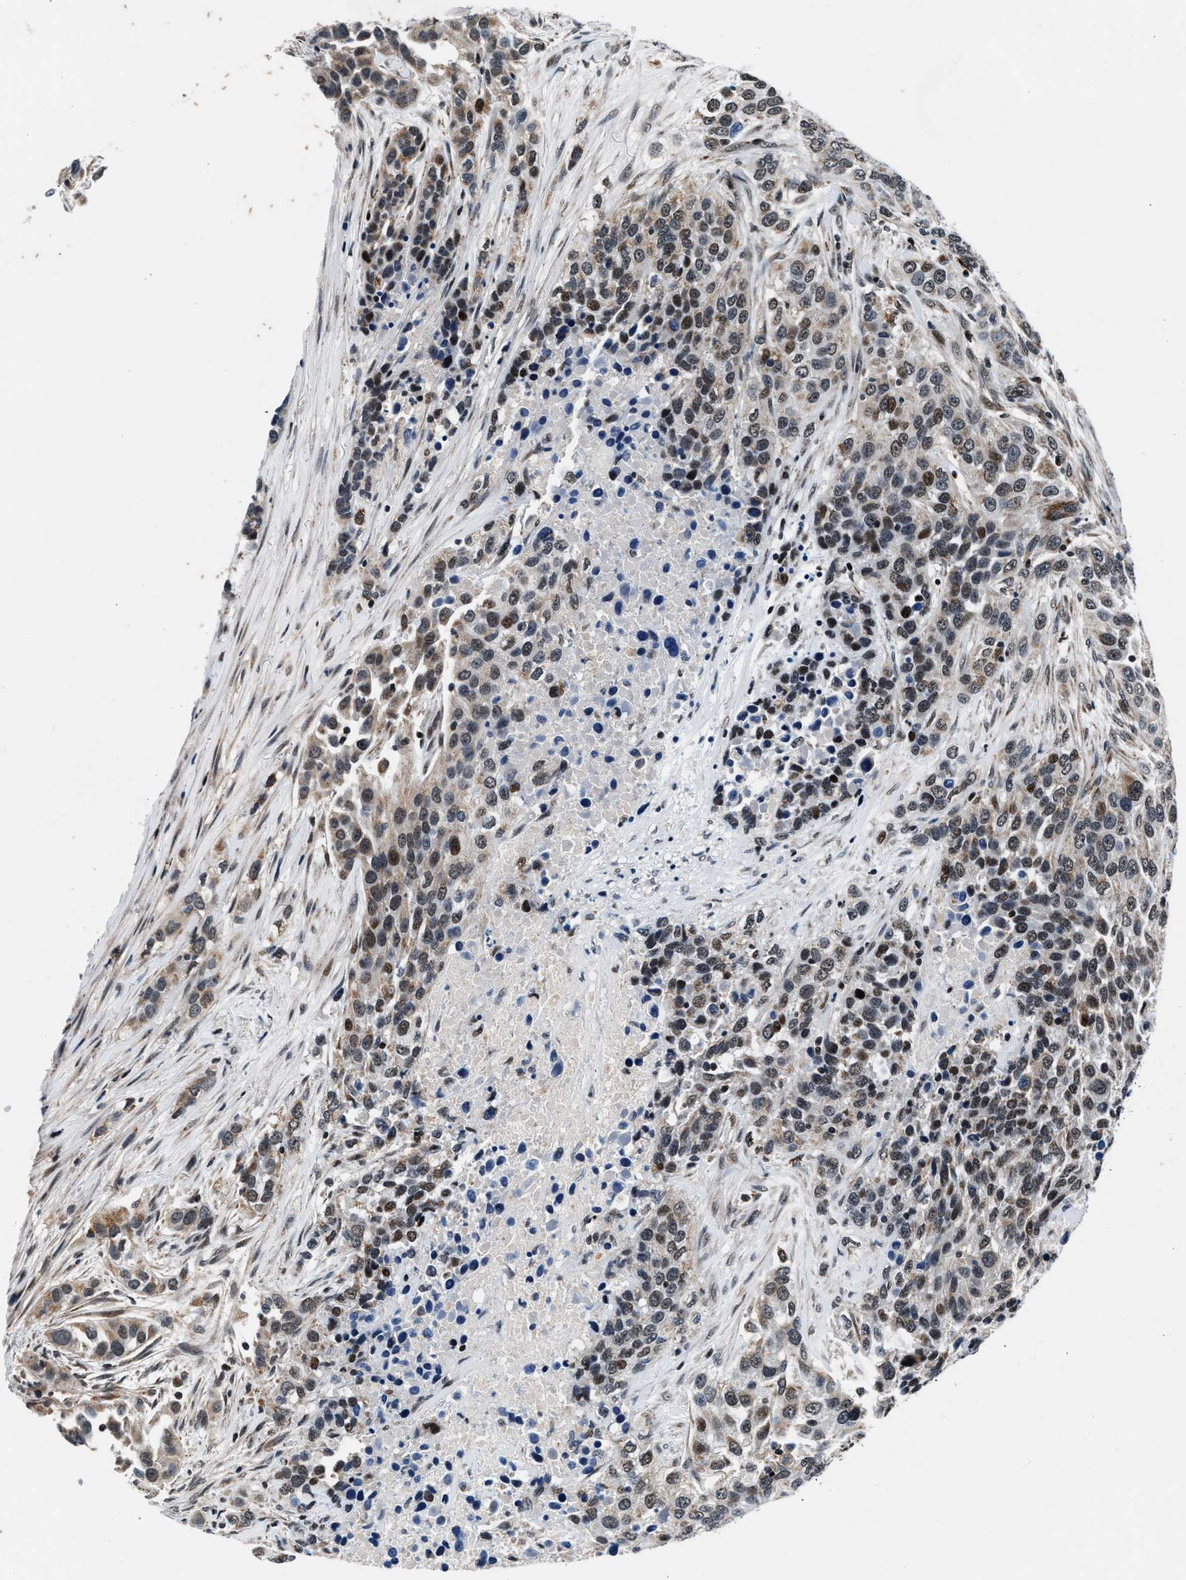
{"staining": {"intensity": "moderate", "quantity": "<25%", "location": "nuclear"}, "tissue": "urothelial cancer", "cell_type": "Tumor cells", "image_type": "cancer", "snomed": [{"axis": "morphology", "description": "Urothelial carcinoma, High grade"}, {"axis": "topography", "description": "Urinary bladder"}], "caption": "Human urothelial carcinoma (high-grade) stained with a brown dye exhibits moderate nuclear positive positivity in approximately <25% of tumor cells.", "gene": "PRRC2B", "patient": {"sex": "female", "age": 80}}